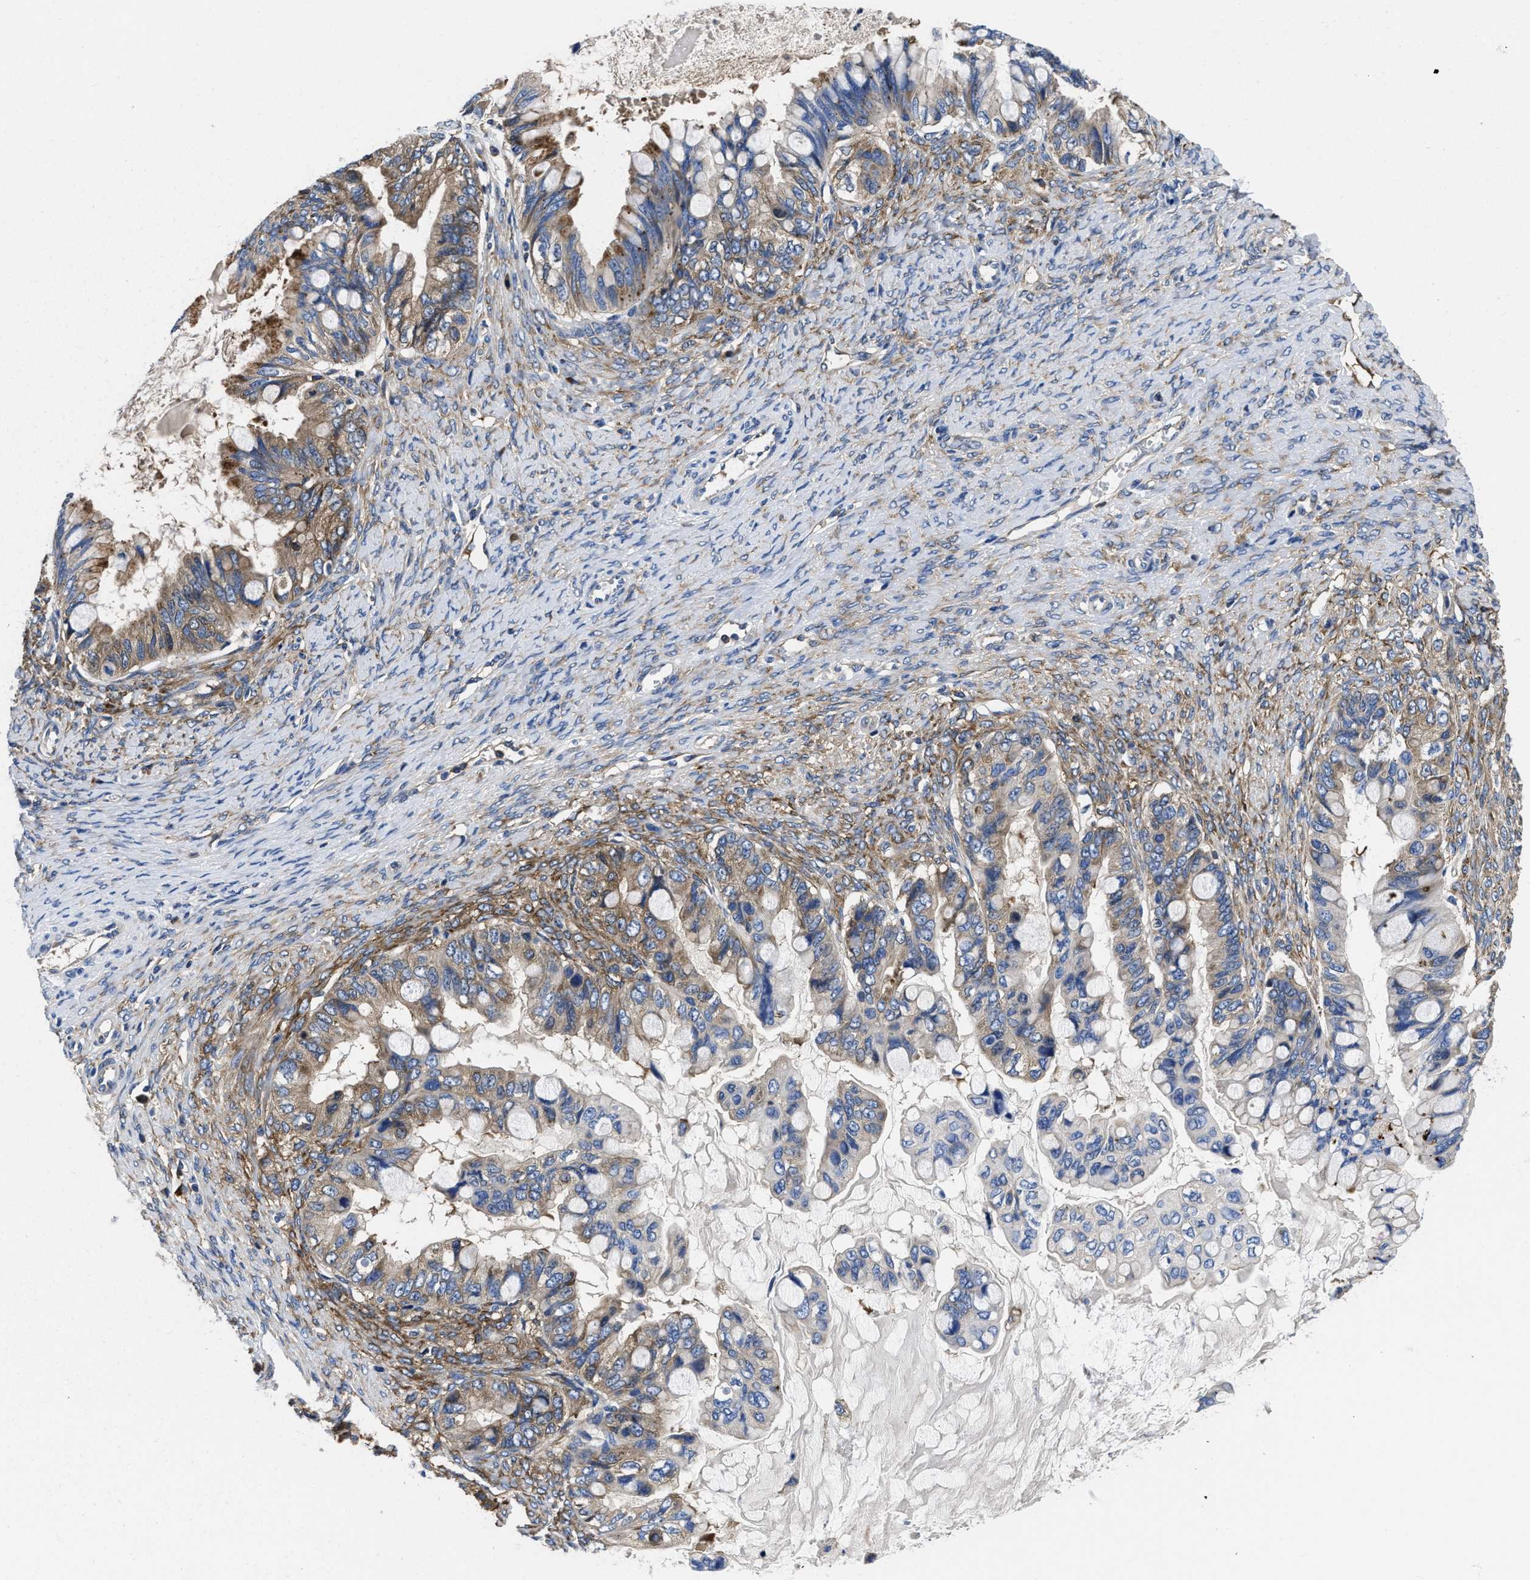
{"staining": {"intensity": "weak", "quantity": "25%-75%", "location": "cytoplasmic/membranous"}, "tissue": "ovarian cancer", "cell_type": "Tumor cells", "image_type": "cancer", "snomed": [{"axis": "morphology", "description": "Cystadenocarcinoma, mucinous, NOS"}, {"axis": "topography", "description": "Ovary"}], "caption": "Immunohistochemistry of human ovarian cancer (mucinous cystadenocarcinoma) displays low levels of weak cytoplasmic/membranous positivity in about 25%-75% of tumor cells. The protein of interest is shown in brown color, while the nuclei are stained blue.", "gene": "YARS1", "patient": {"sex": "female", "age": 80}}